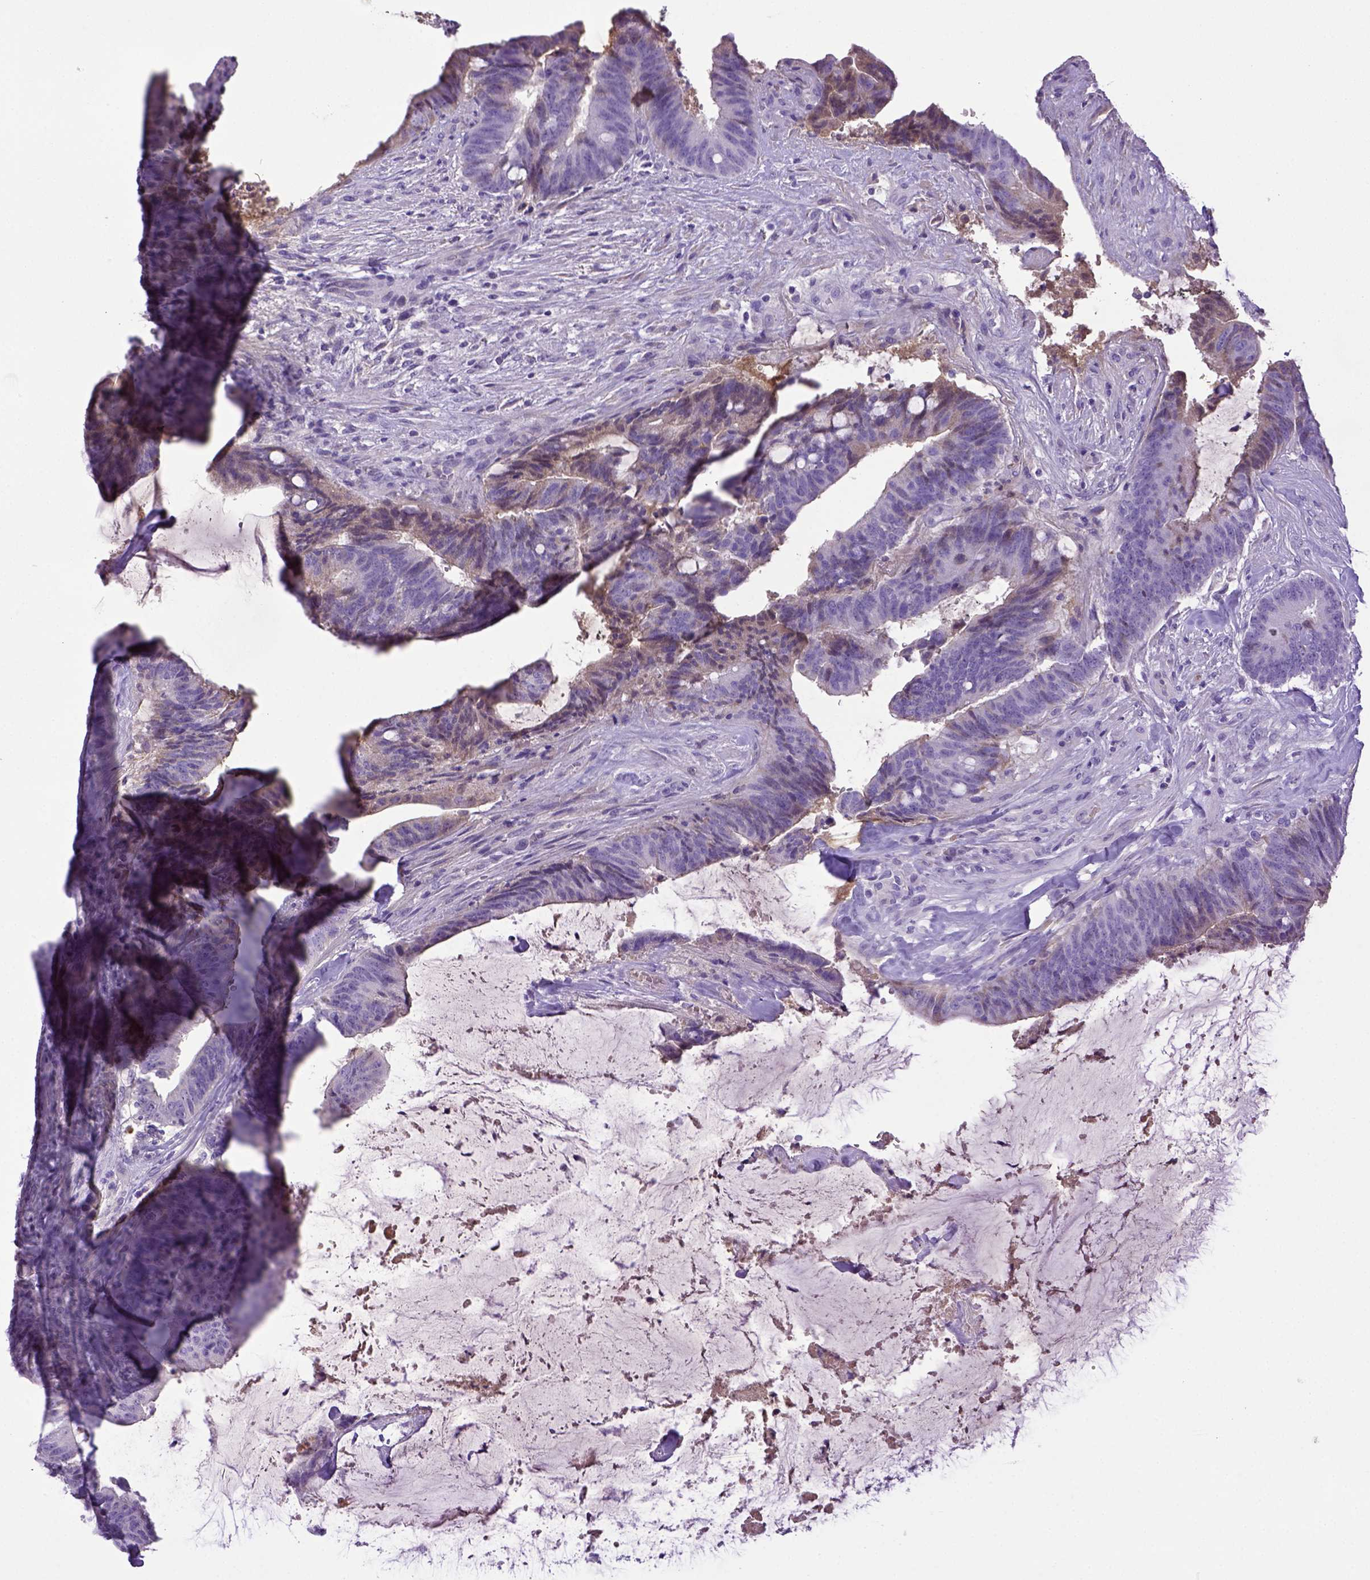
{"staining": {"intensity": "weak", "quantity": "<25%", "location": "cytoplasmic/membranous"}, "tissue": "colorectal cancer", "cell_type": "Tumor cells", "image_type": "cancer", "snomed": [{"axis": "morphology", "description": "Adenocarcinoma, NOS"}, {"axis": "topography", "description": "Colon"}], "caption": "Tumor cells are negative for protein expression in human colorectal adenocarcinoma.", "gene": "ITIH4", "patient": {"sex": "female", "age": 43}}